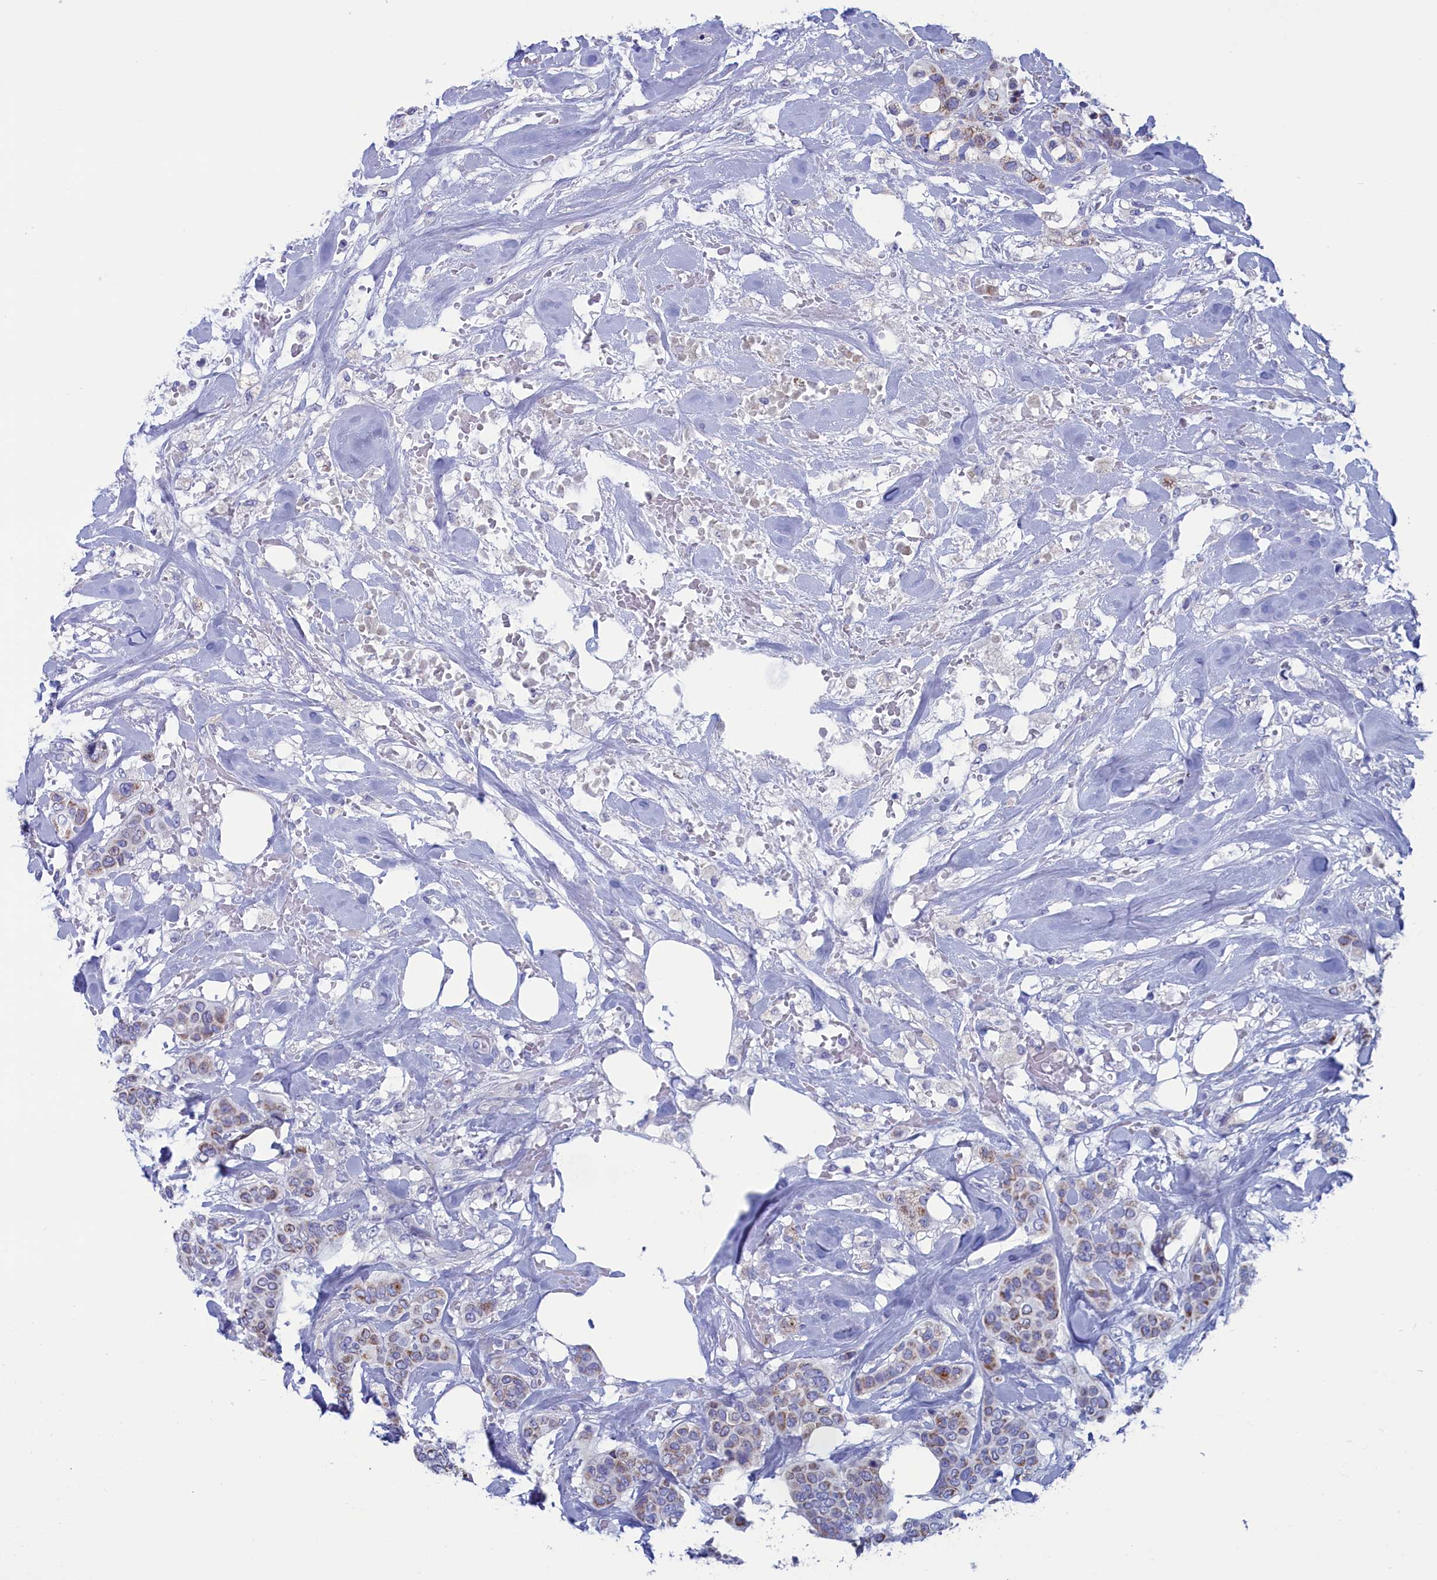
{"staining": {"intensity": "weak", "quantity": "25%-75%", "location": "cytoplasmic/membranous"}, "tissue": "breast cancer", "cell_type": "Tumor cells", "image_type": "cancer", "snomed": [{"axis": "morphology", "description": "Lobular carcinoma"}, {"axis": "topography", "description": "Breast"}], "caption": "Breast lobular carcinoma tissue exhibits weak cytoplasmic/membranous staining in approximately 25%-75% of tumor cells (Brightfield microscopy of DAB IHC at high magnification).", "gene": "NIBAN3", "patient": {"sex": "female", "age": 51}}